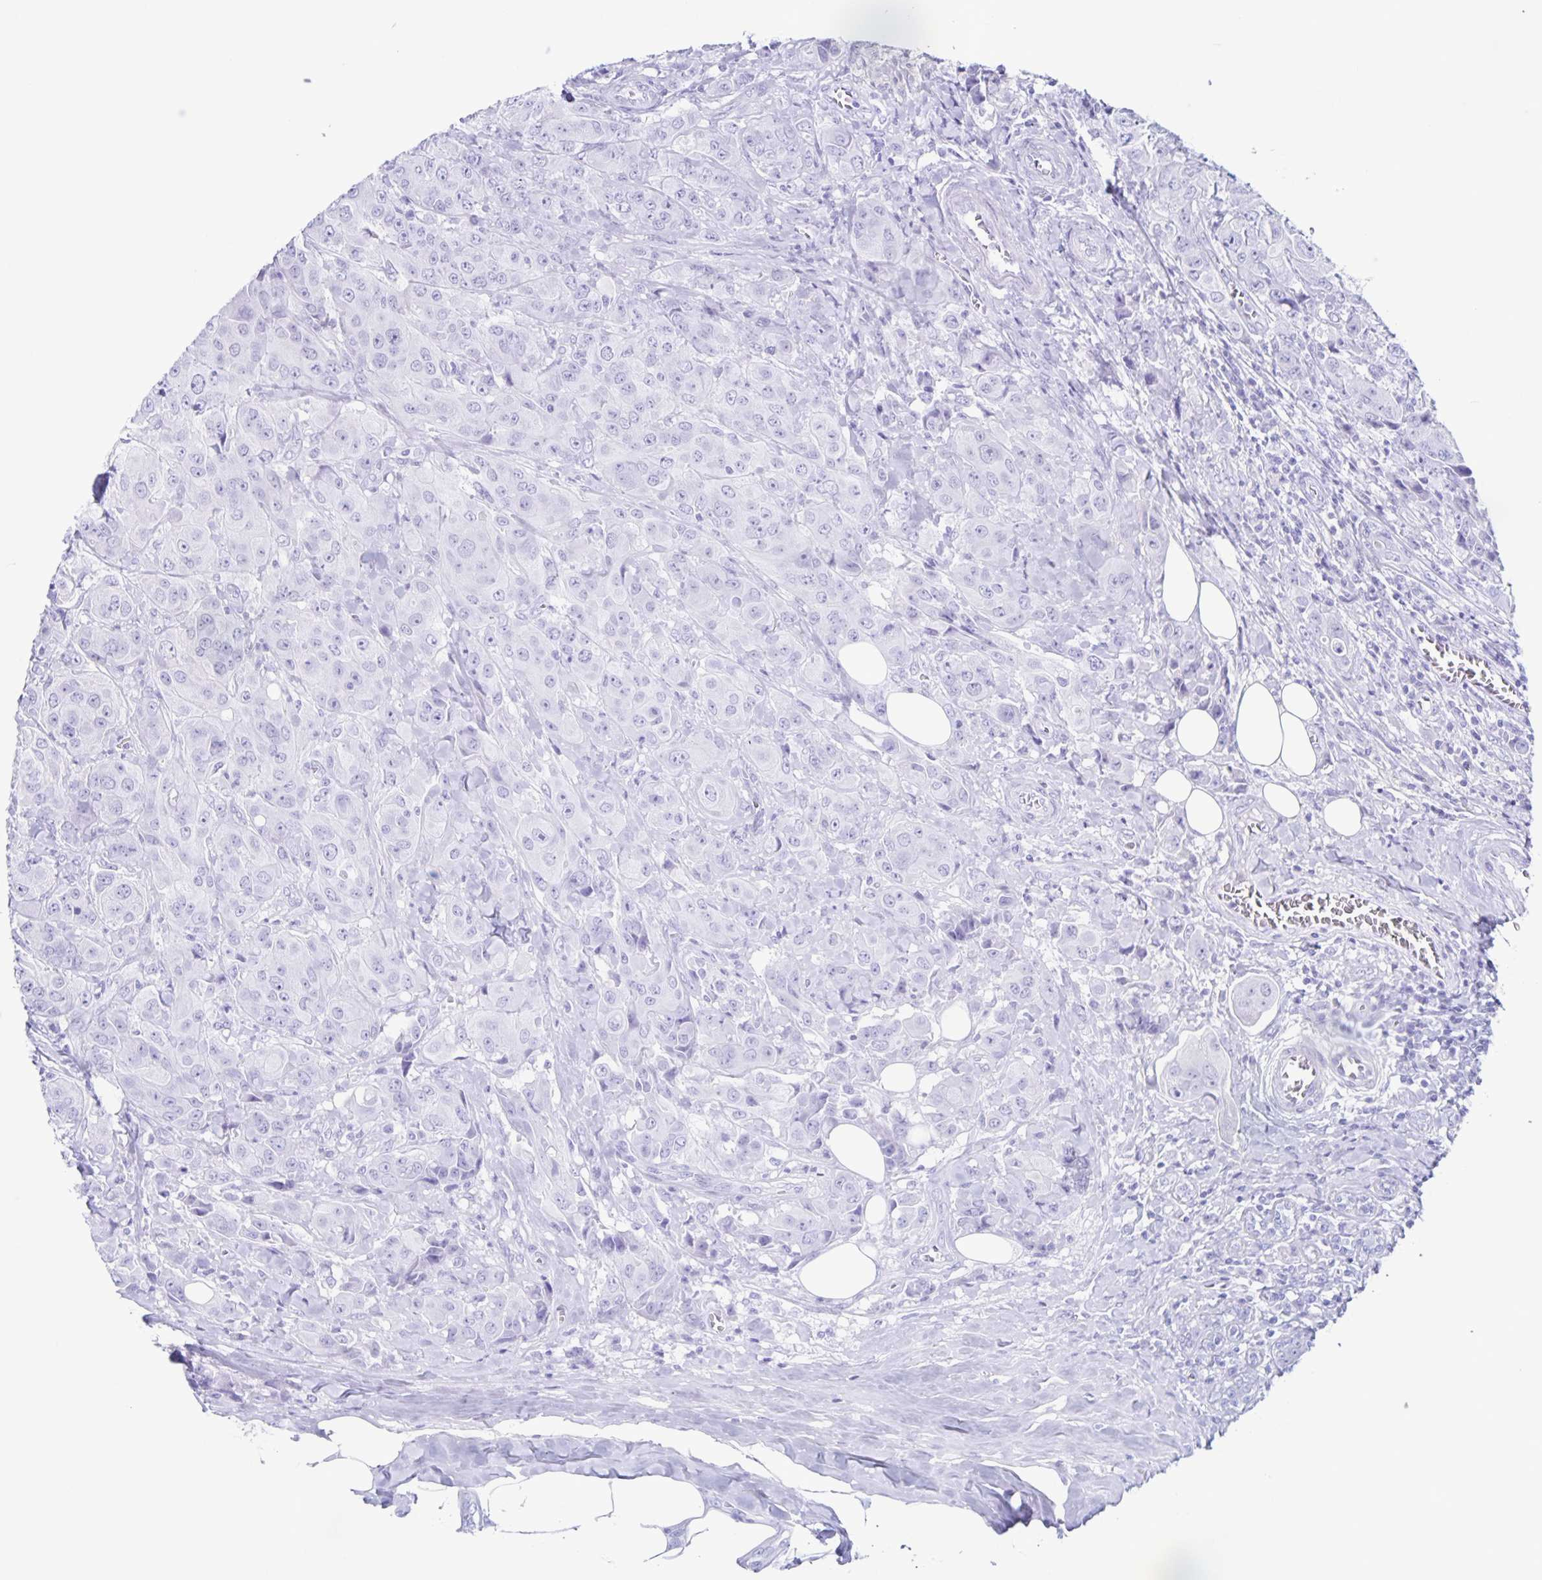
{"staining": {"intensity": "negative", "quantity": "none", "location": "none"}, "tissue": "breast cancer", "cell_type": "Tumor cells", "image_type": "cancer", "snomed": [{"axis": "morphology", "description": "Normal tissue, NOS"}, {"axis": "morphology", "description": "Duct carcinoma"}, {"axis": "topography", "description": "Breast"}], "caption": "Intraductal carcinoma (breast) was stained to show a protein in brown. There is no significant positivity in tumor cells.", "gene": "C12orf56", "patient": {"sex": "female", "age": 43}}